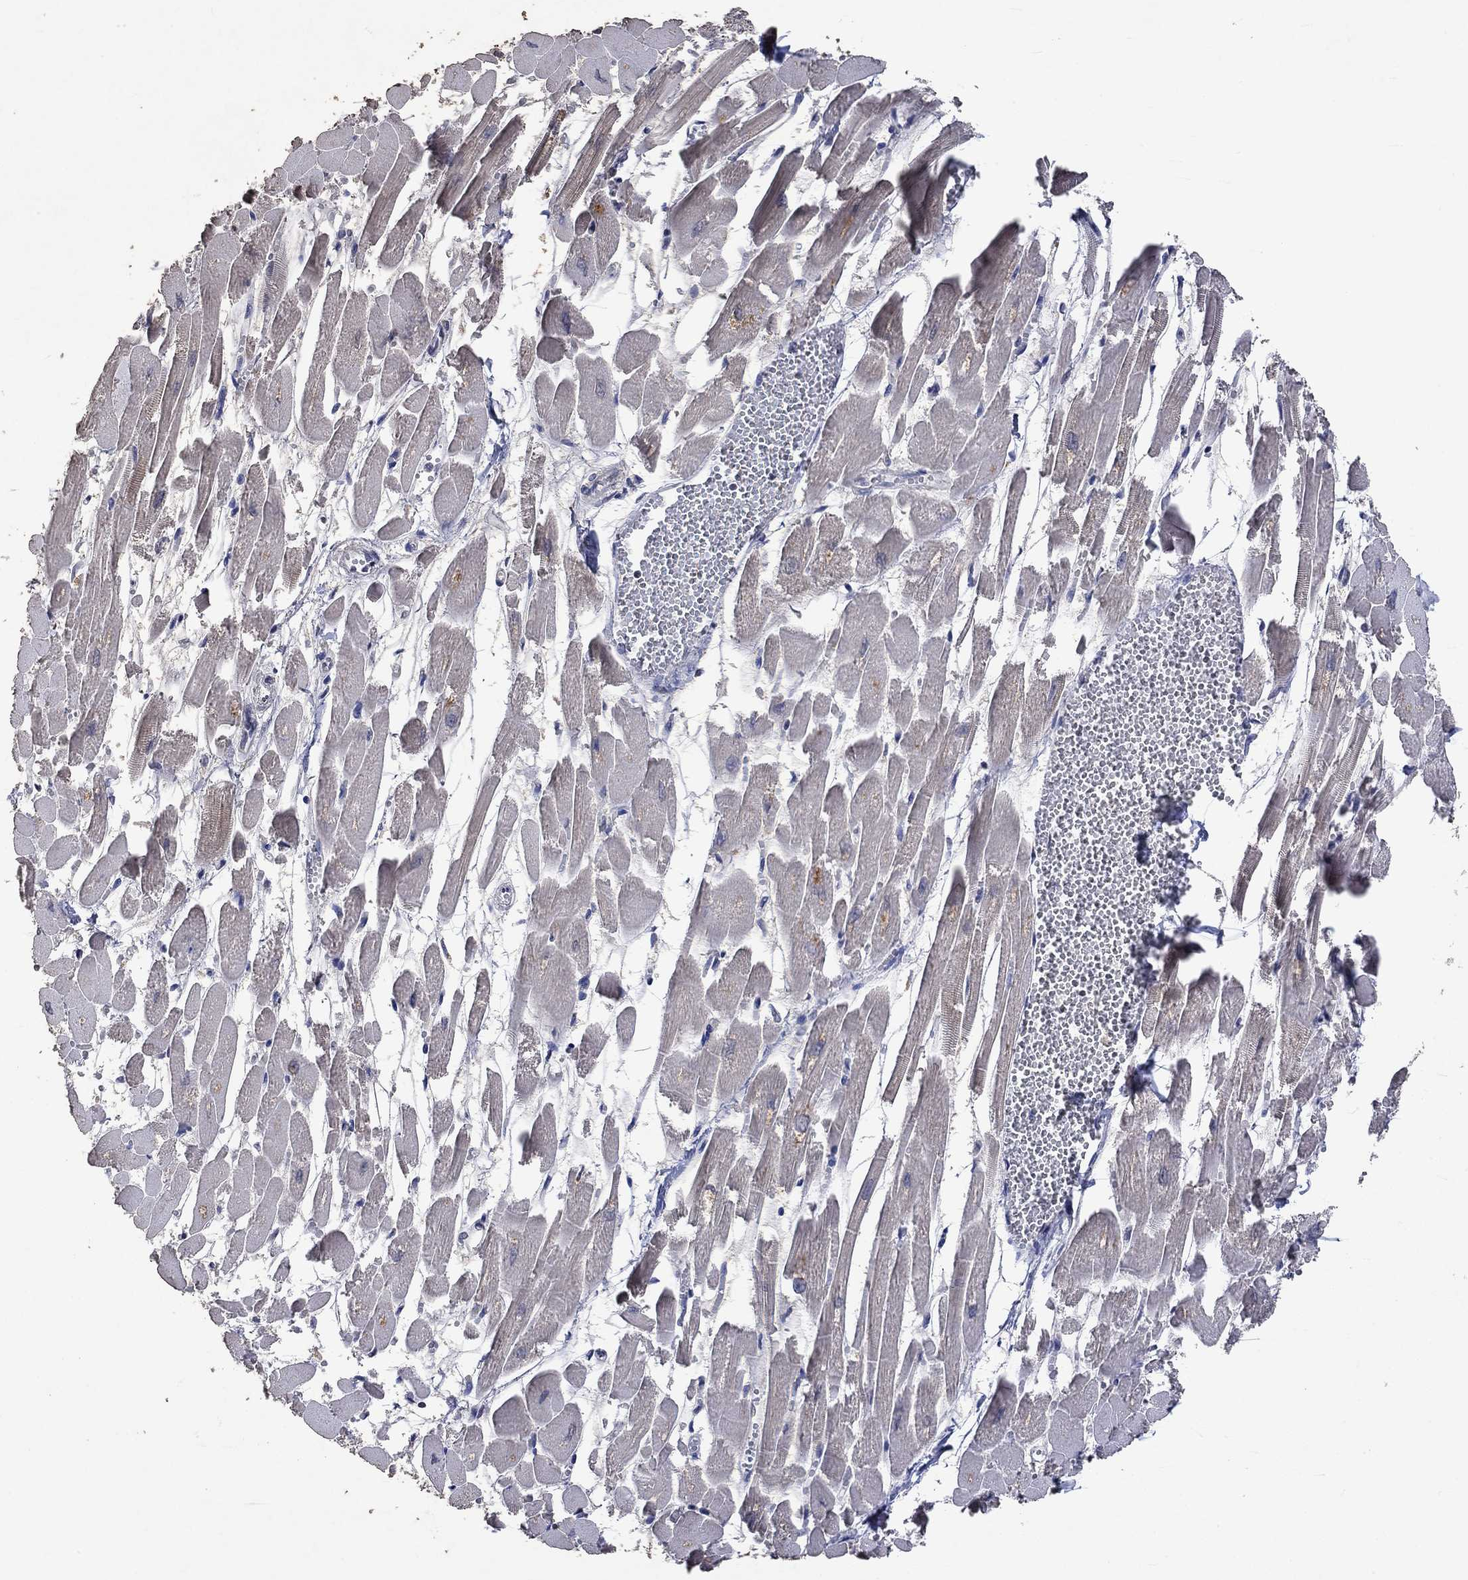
{"staining": {"intensity": "negative", "quantity": "none", "location": "none"}, "tissue": "heart muscle", "cell_type": "Cardiomyocytes", "image_type": "normal", "snomed": [{"axis": "morphology", "description": "Normal tissue, NOS"}, {"axis": "topography", "description": "Heart"}], "caption": "DAB (3,3'-diaminobenzidine) immunohistochemical staining of benign heart muscle shows no significant staining in cardiomyocytes.", "gene": "PTPN20", "patient": {"sex": "female", "age": 52}}